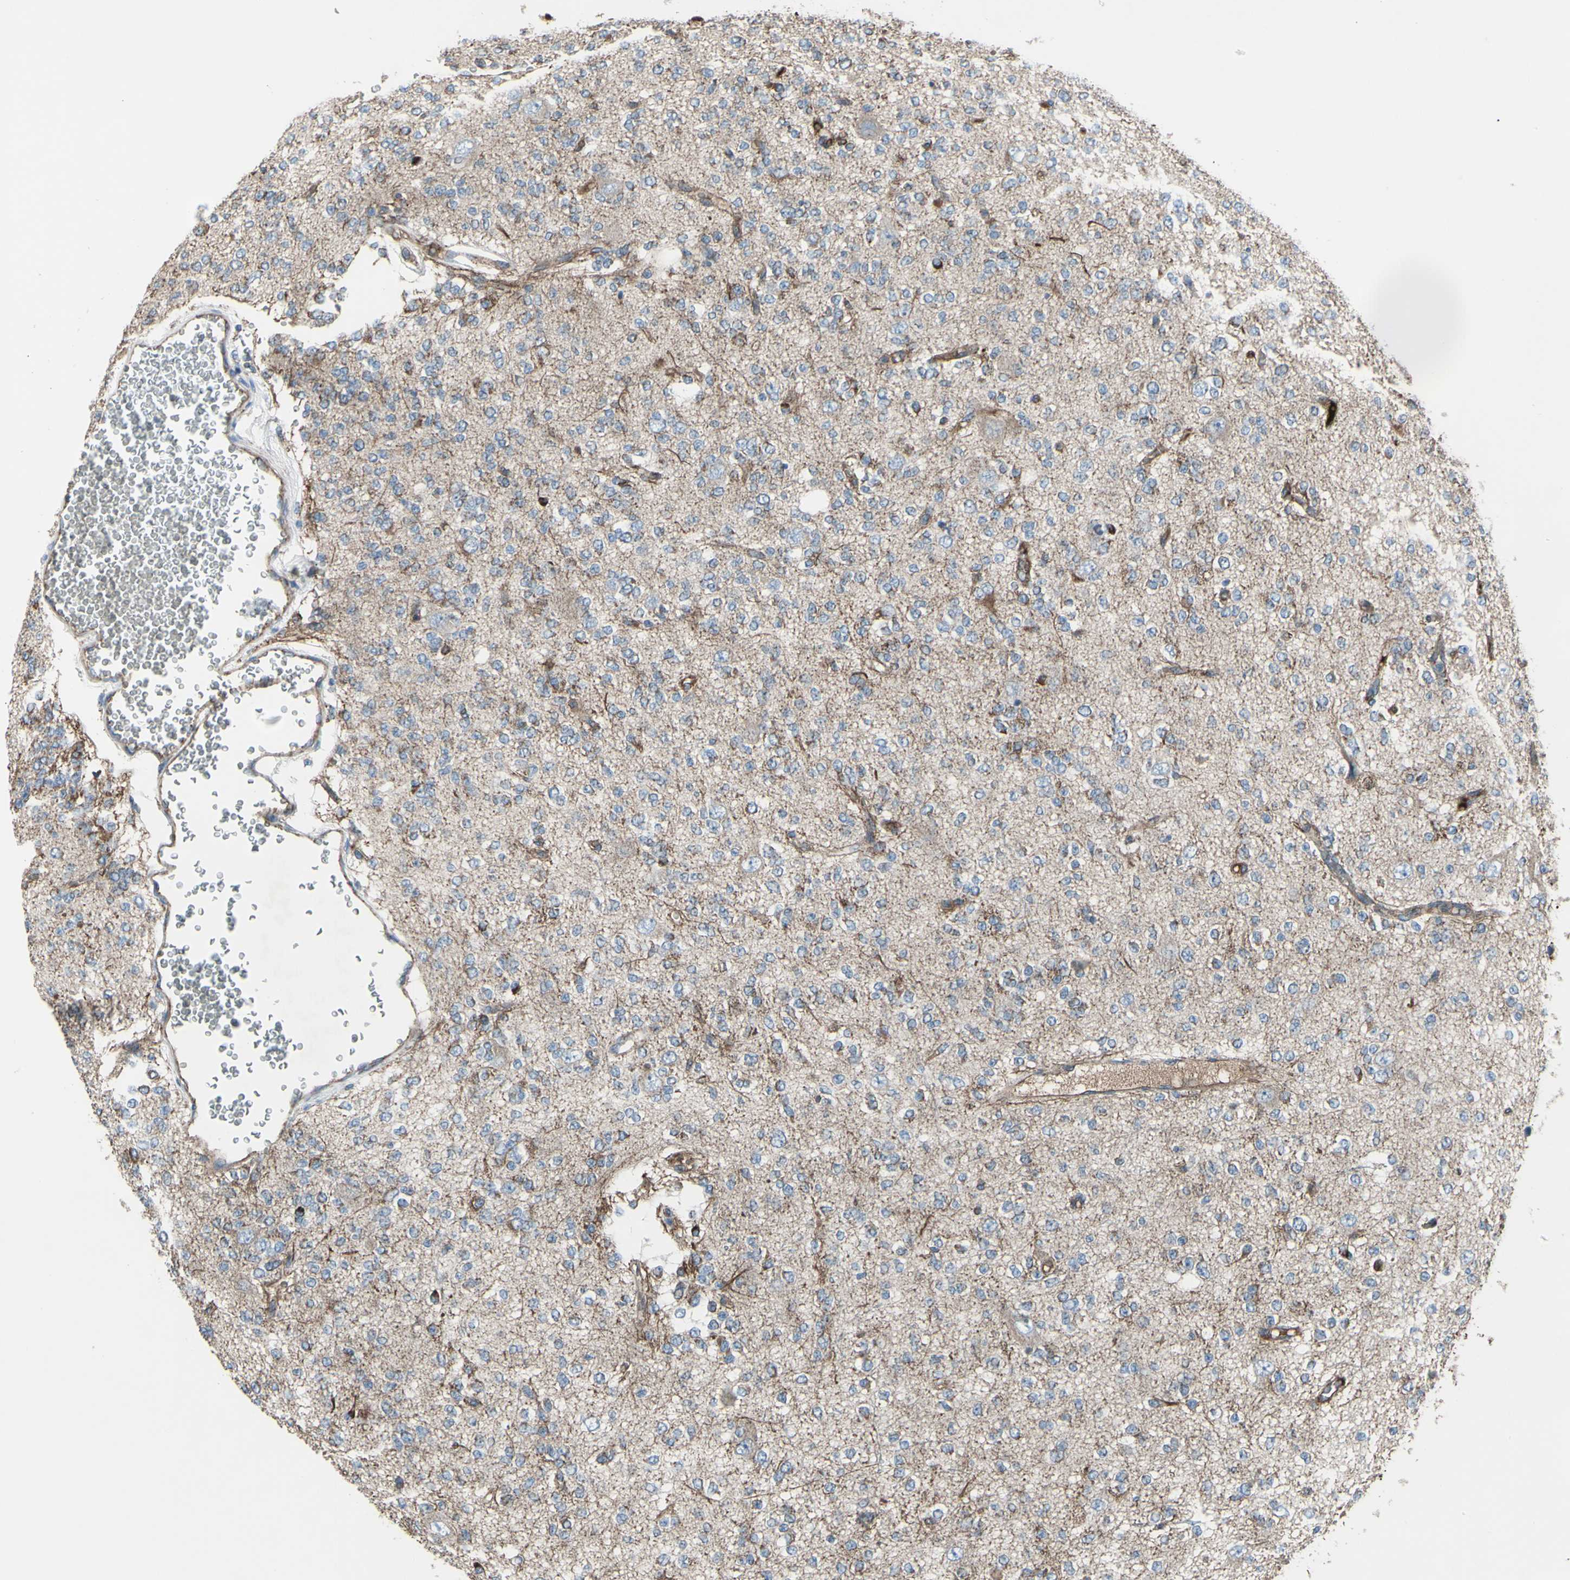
{"staining": {"intensity": "weak", "quantity": ">75%", "location": "cytoplasmic/membranous"}, "tissue": "glioma", "cell_type": "Tumor cells", "image_type": "cancer", "snomed": [{"axis": "morphology", "description": "Glioma, malignant, Low grade"}, {"axis": "topography", "description": "Brain"}], "caption": "Brown immunohistochemical staining in malignant low-grade glioma shows weak cytoplasmic/membranous positivity in approximately >75% of tumor cells. (IHC, brightfield microscopy, high magnification).", "gene": "EMC7", "patient": {"sex": "male", "age": 38}}